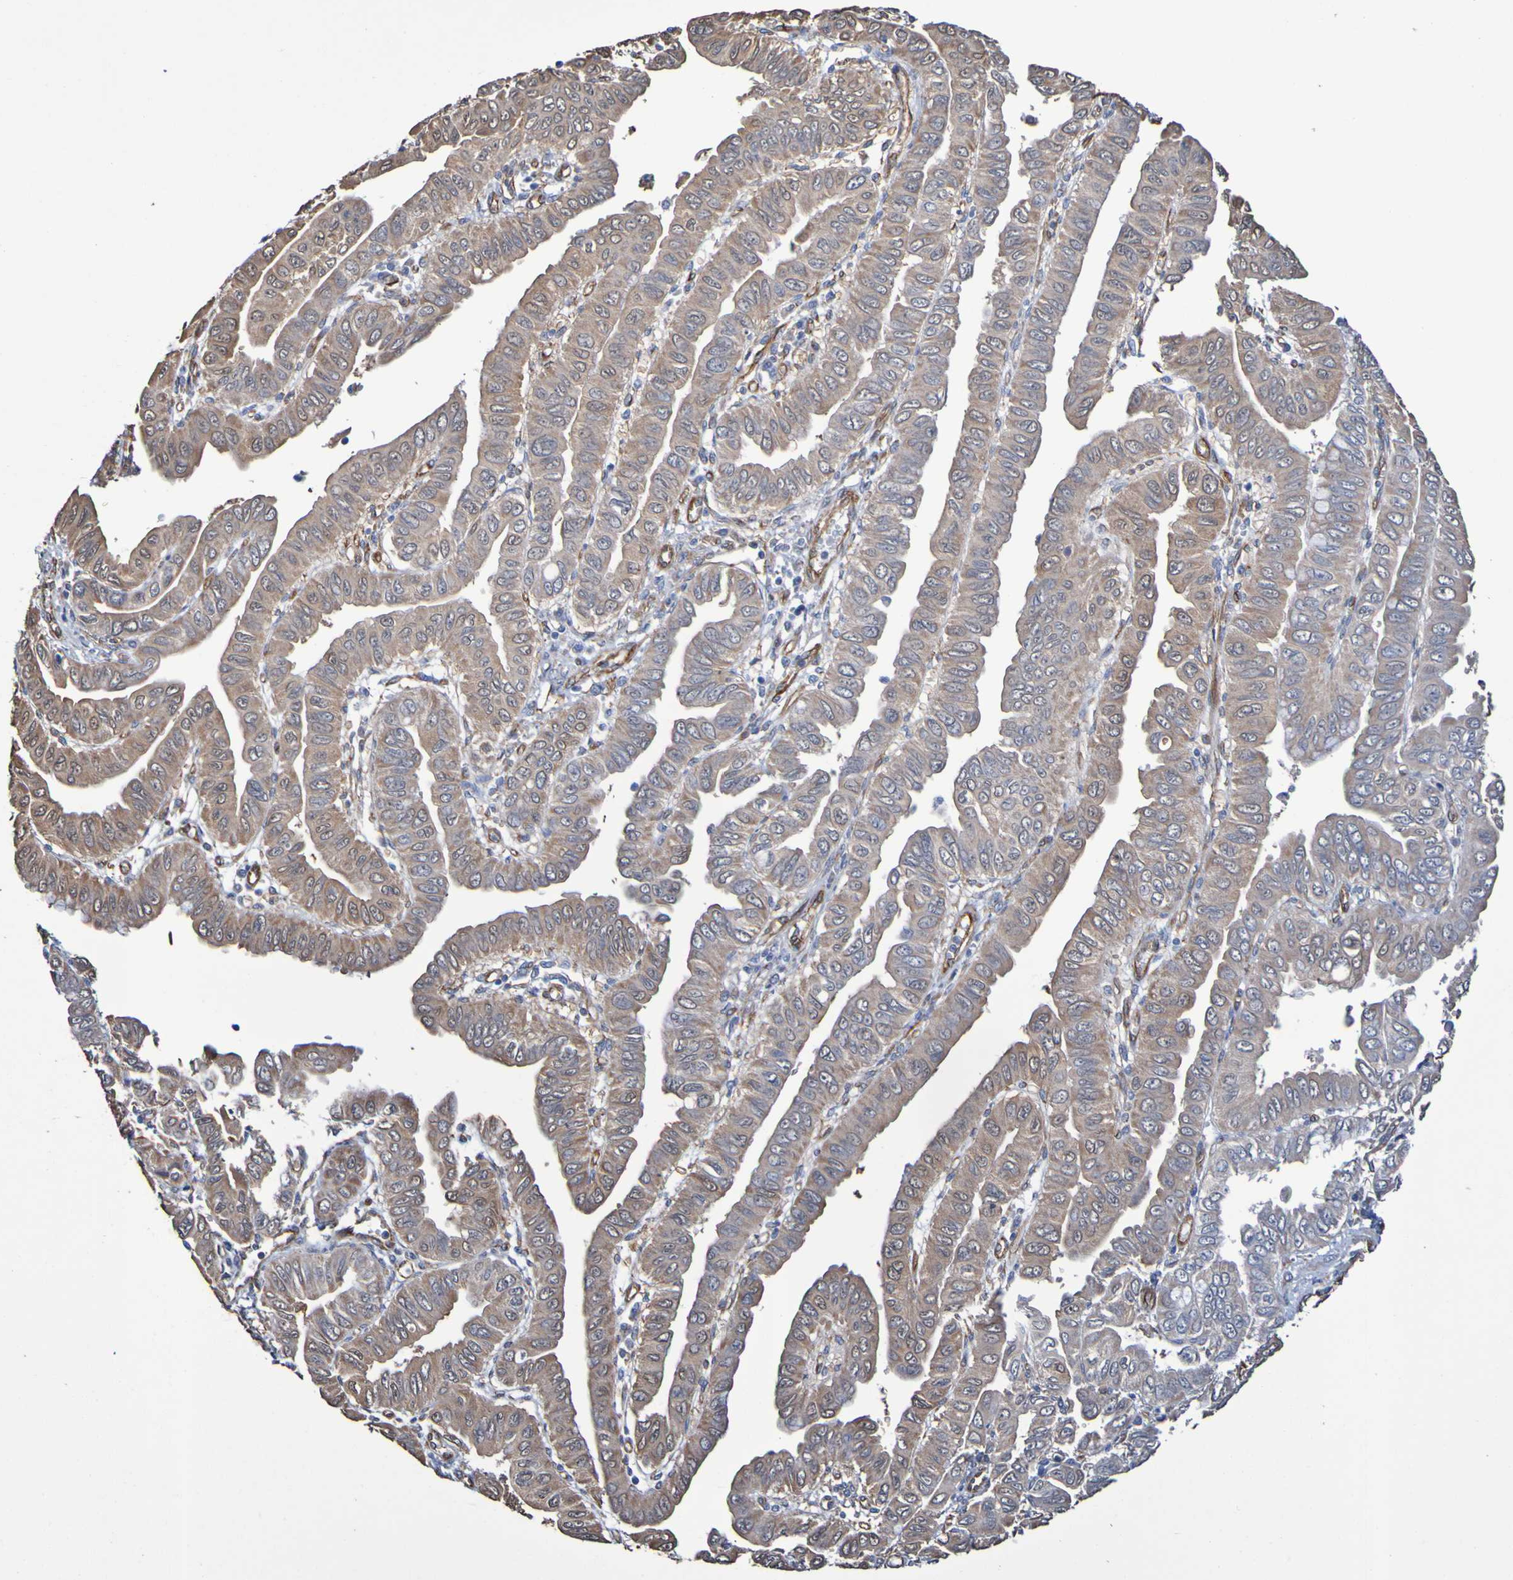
{"staining": {"intensity": "weak", "quantity": "25%-75%", "location": "cytoplasmic/membranous"}, "tissue": "pancreatic cancer", "cell_type": "Tumor cells", "image_type": "cancer", "snomed": [{"axis": "morphology", "description": "Normal tissue, NOS"}, {"axis": "topography", "description": "Lymph node"}], "caption": "A low amount of weak cytoplasmic/membranous positivity is present in approximately 25%-75% of tumor cells in pancreatic cancer tissue.", "gene": "ELMOD3", "patient": {"sex": "male", "age": 50}}